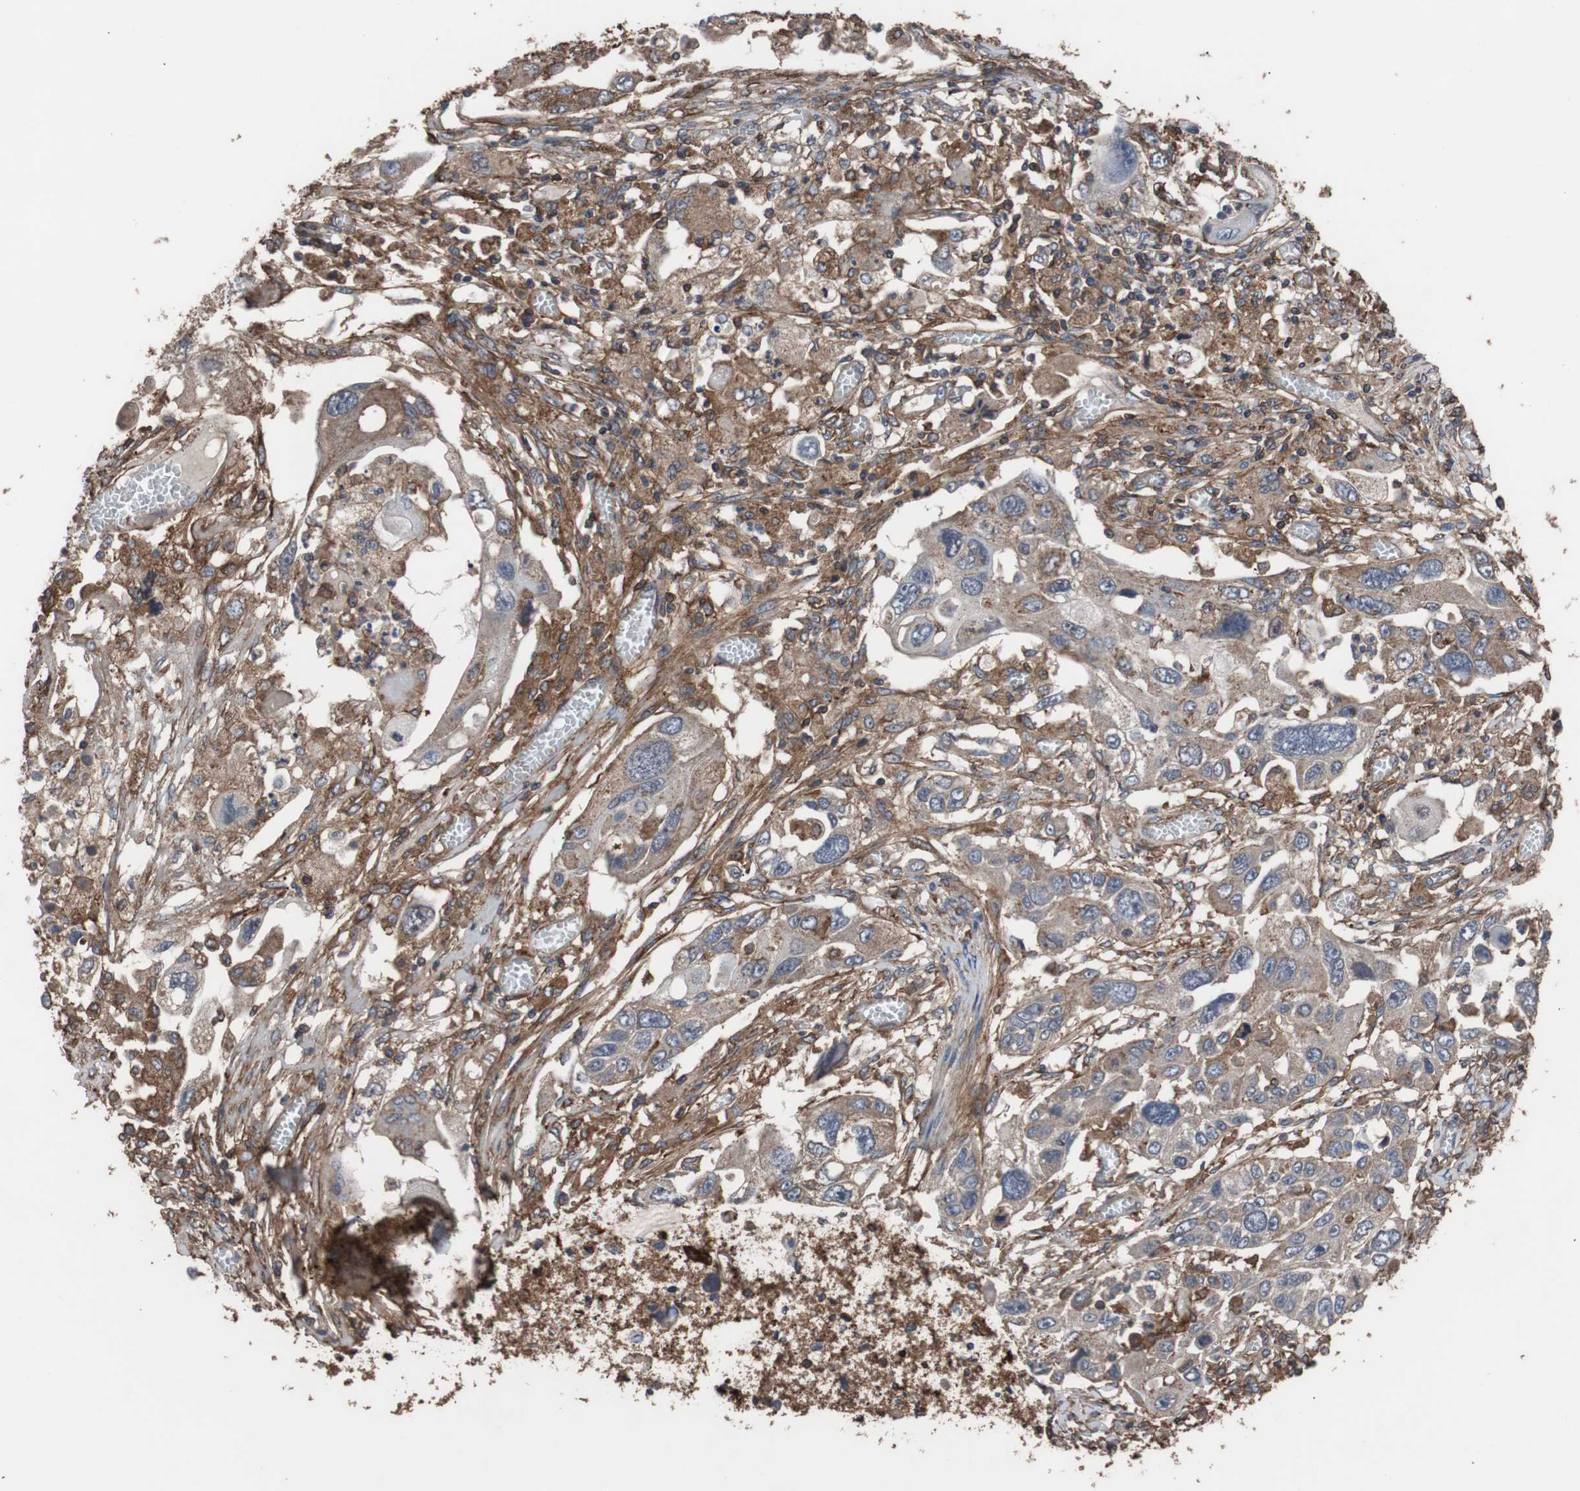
{"staining": {"intensity": "weak", "quantity": ">75%", "location": "cytoplasmic/membranous"}, "tissue": "lung cancer", "cell_type": "Tumor cells", "image_type": "cancer", "snomed": [{"axis": "morphology", "description": "Squamous cell carcinoma, NOS"}, {"axis": "topography", "description": "Lung"}], "caption": "There is low levels of weak cytoplasmic/membranous positivity in tumor cells of lung cancer, as demonstrated by immunohistochemical staining (brown color).", "gene": "COL6A2", "patient": {"sex": "male", "age": 71}}